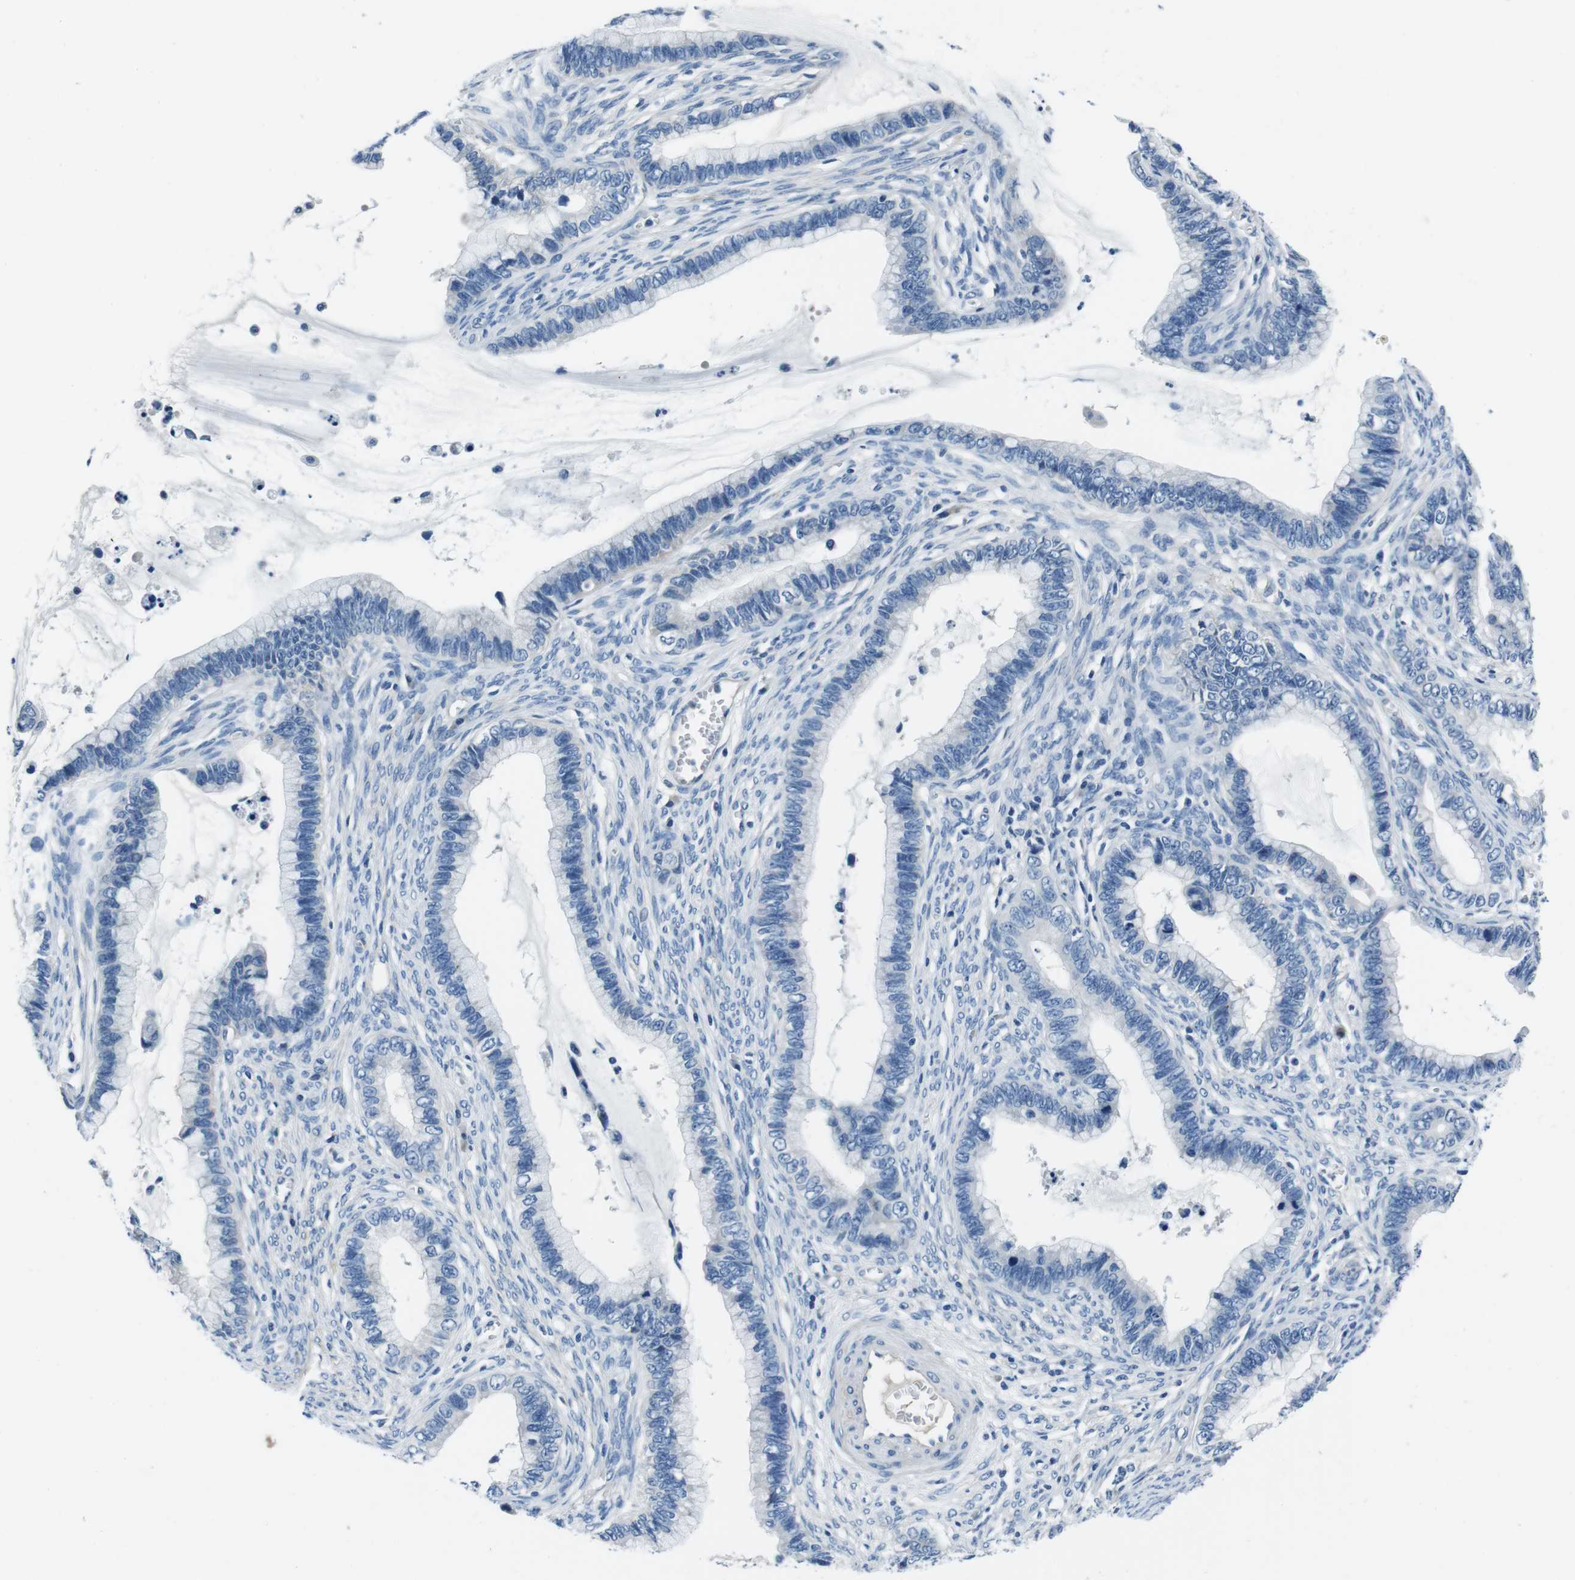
{"staining": {"intensity": "negative", "quantity": "none", "location": "none"}, "tissue": "cervical cancer", "cell_type": "Tumor cells", "image_type": "cancer", "snomed": [{"axis": "morphology", "description": "Adenocarcinoma, NOS"}, {"axis": "topography", "description": "Cervix"}], "caption": "A photomicrograph of cervical adenocarcinoma stained for a protein exhibits no brown staining in tumor cells.", "gene": "CASQ1", "patient": {"sex": "female", "age": 44}}